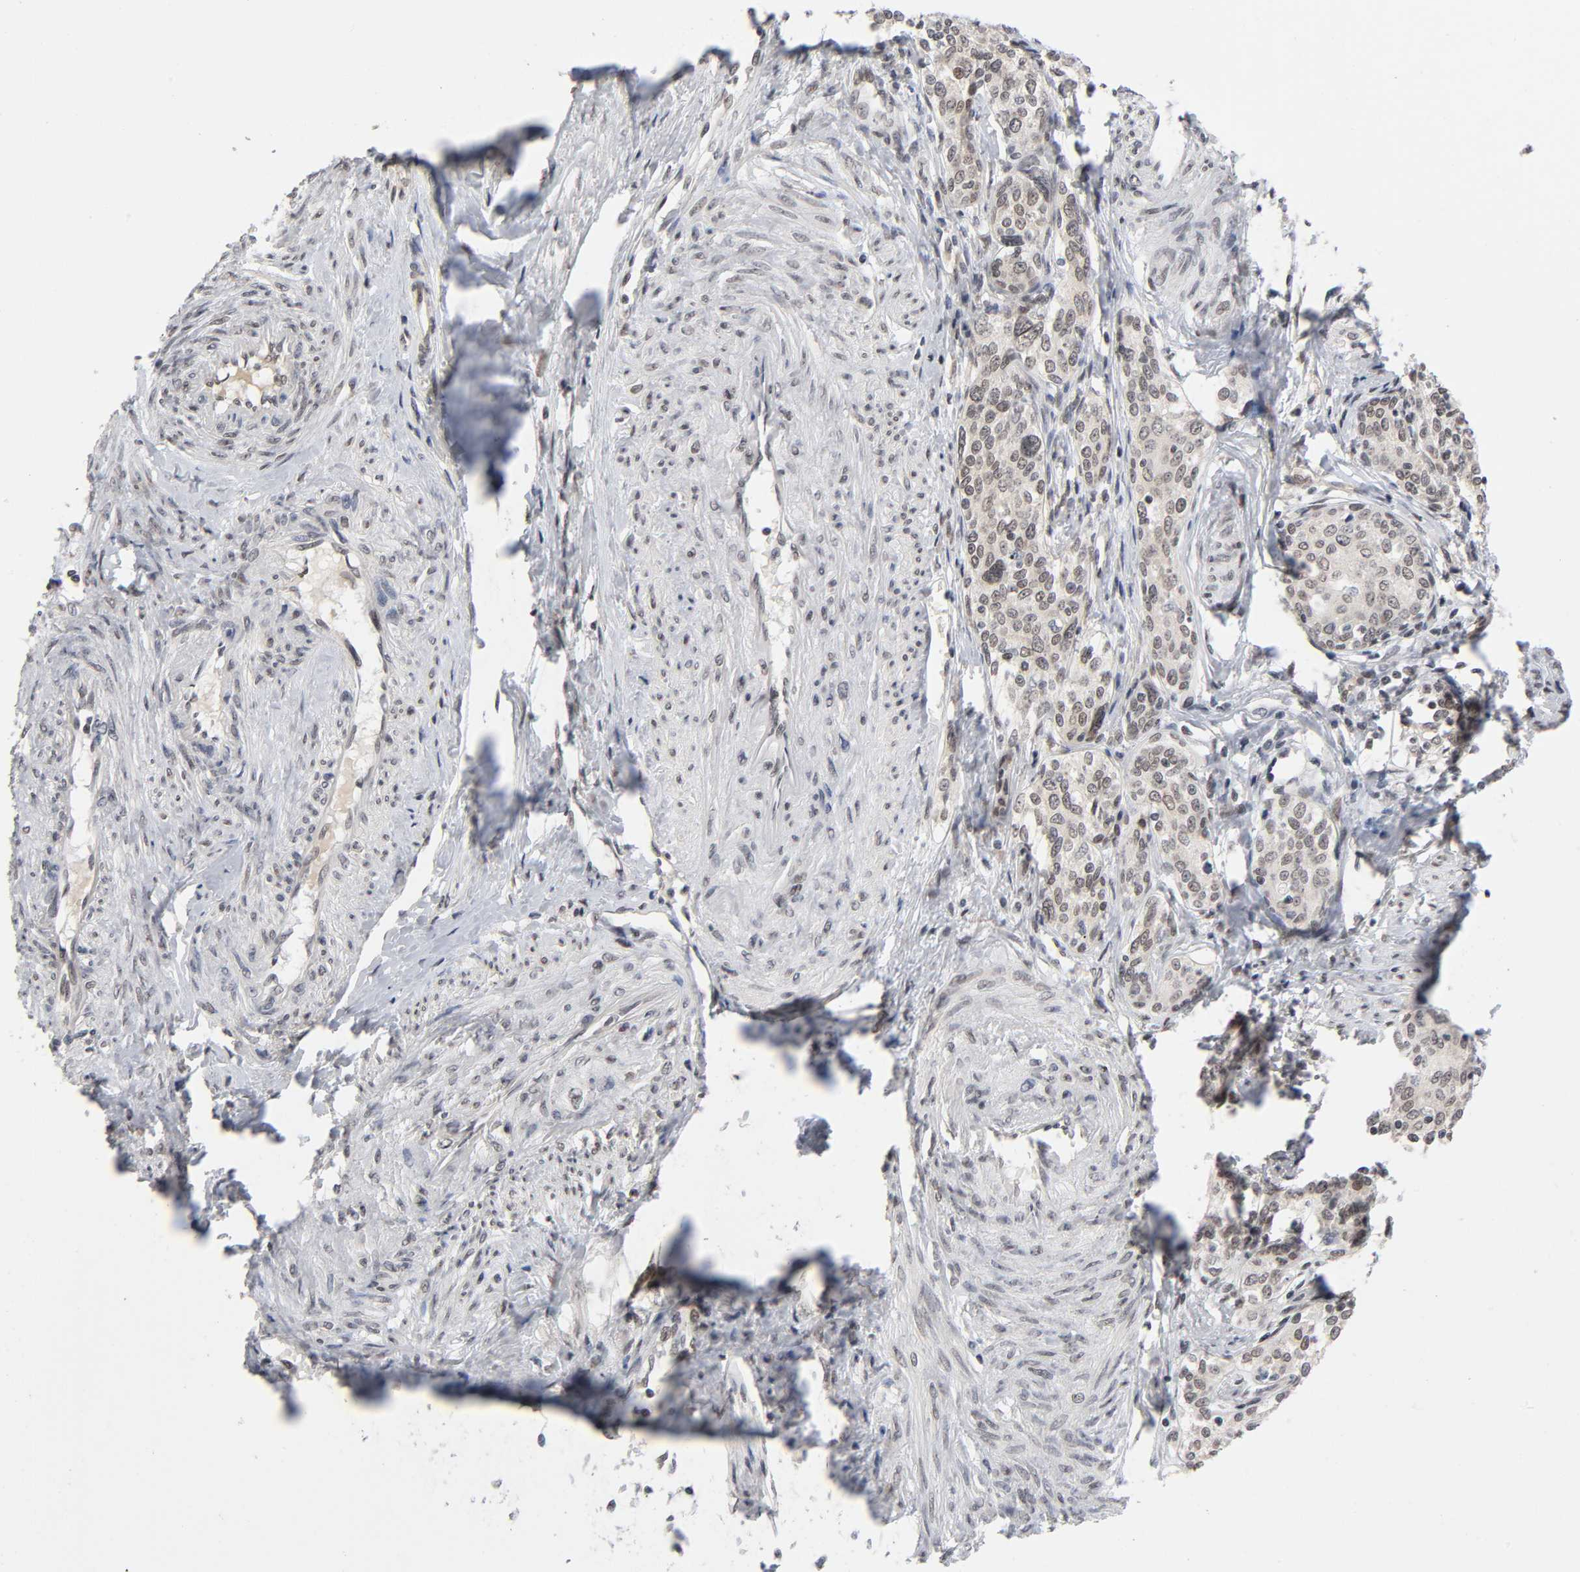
{"staining": {"intensity": "weak", "quantity": ">75%", "location": "nuclear"}, "tissue": "cervical cancer", "cell_type": "Tumor cells", "image_type": "cancer", "snomed": [{"axis": "morphology", "description": "Squamous cell carcinoma, NOS"}, {"axis": "morphology", "description": "Adenocarcinoma, NOS"}, {"axis": "topography", "description": "Cervix"}], "caption": "Approximately >75% of tumor cells in cervical adenocarcinoma reveal weak nuclear protein staining as visualized by brown immunohistochemical staining.", "gene": "ZNF384", "patient": {"sex": "female", "age": 52}}